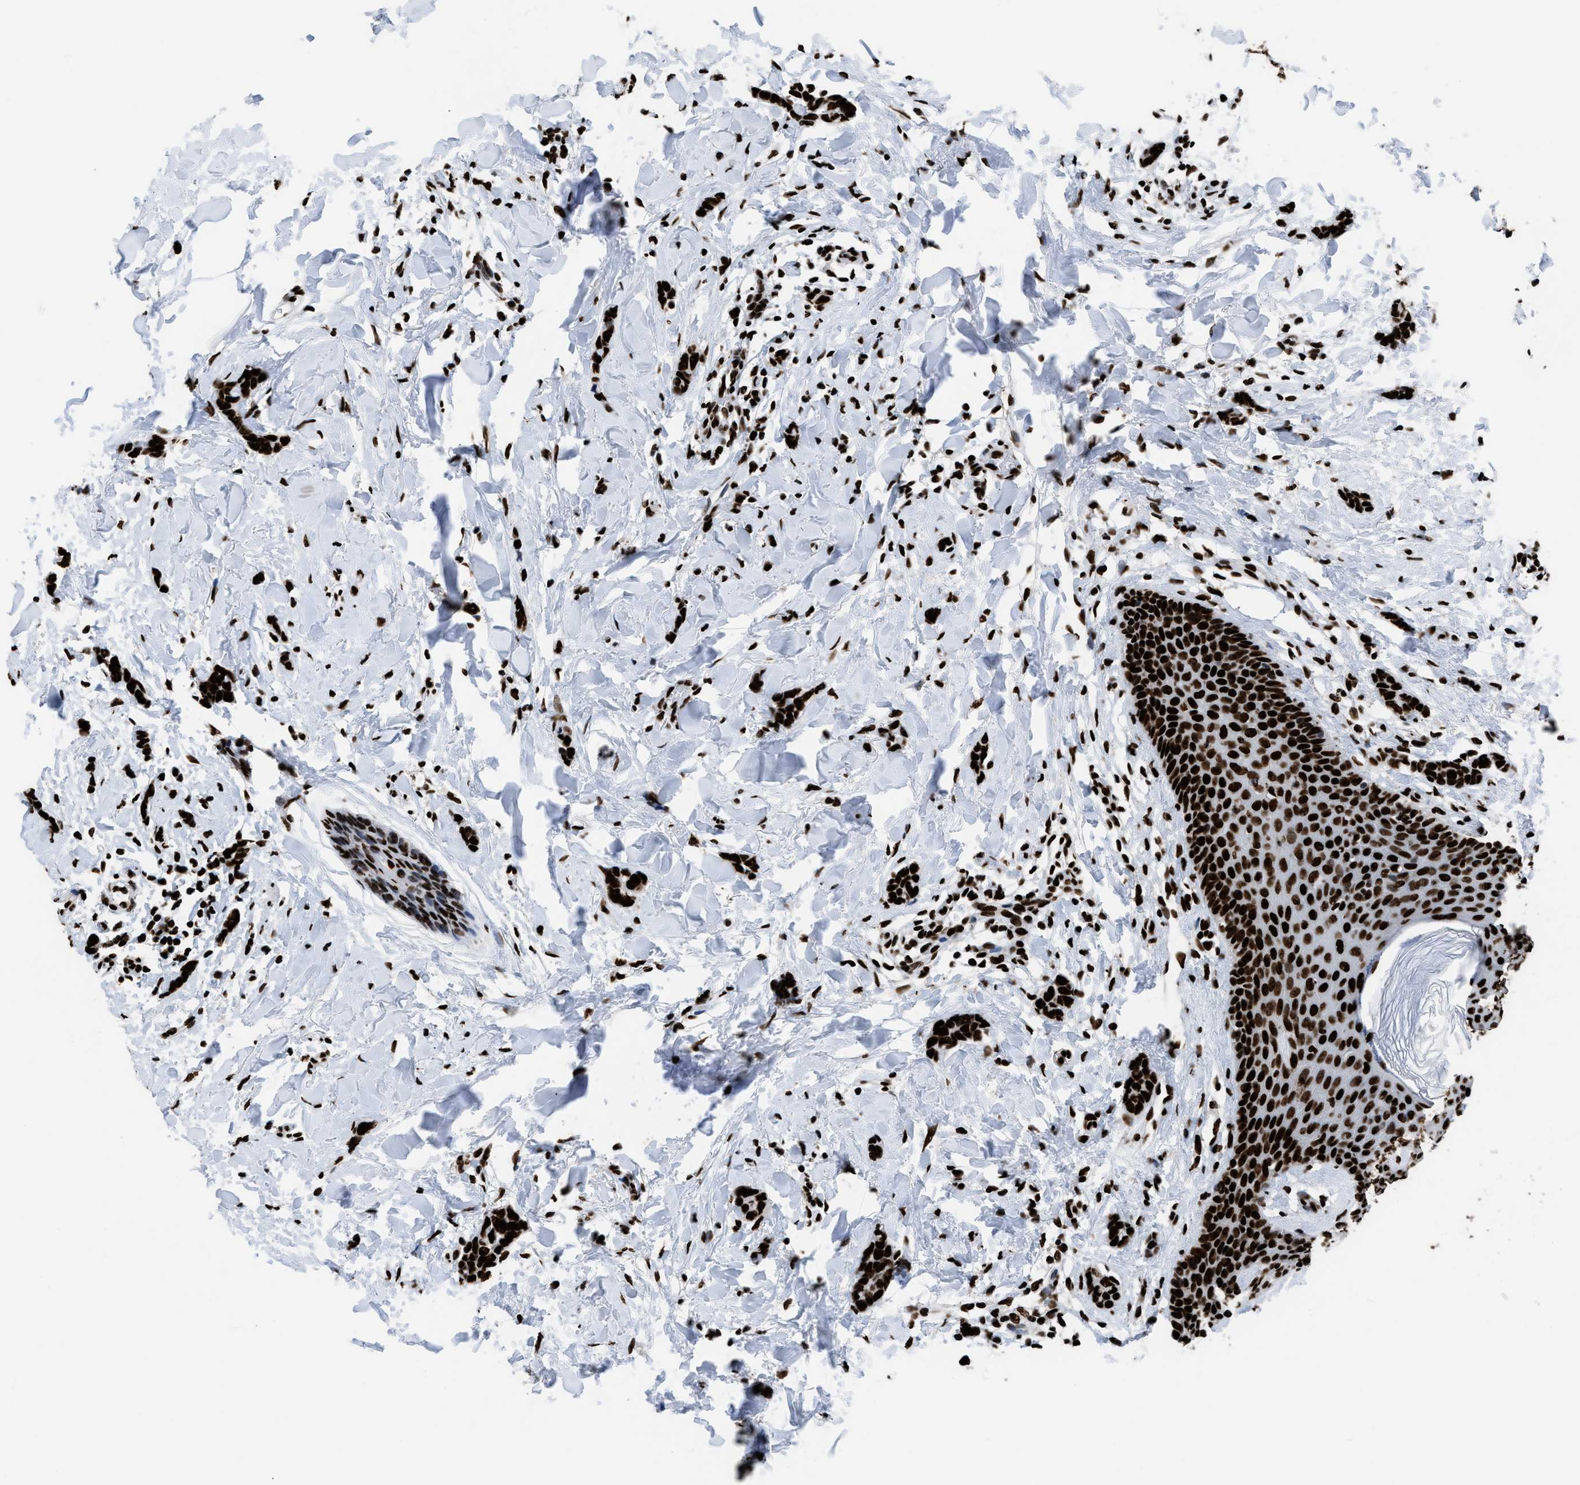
{"staining": {"intensity": "strong", "quantity": ">75%", "location": "nuclear"}, "tissue": "breast cancer", "cell_type": "Tumor cells", "image_type": "cancer", "snomed": [{"axis": "morphology", "description": "Lobular carcinoma"}, {"axis": "topography", "description": "Skin"}, {"axis": "topography", "description": "Breast"}], "caption": "There is high levels of strong nuclear expression in tumor cells of breast cancer, as demonstrated by immunohistochemical staining (brown color).", "gene": "HNRNPM", "patient": {"sex": "female", "age": 46}}